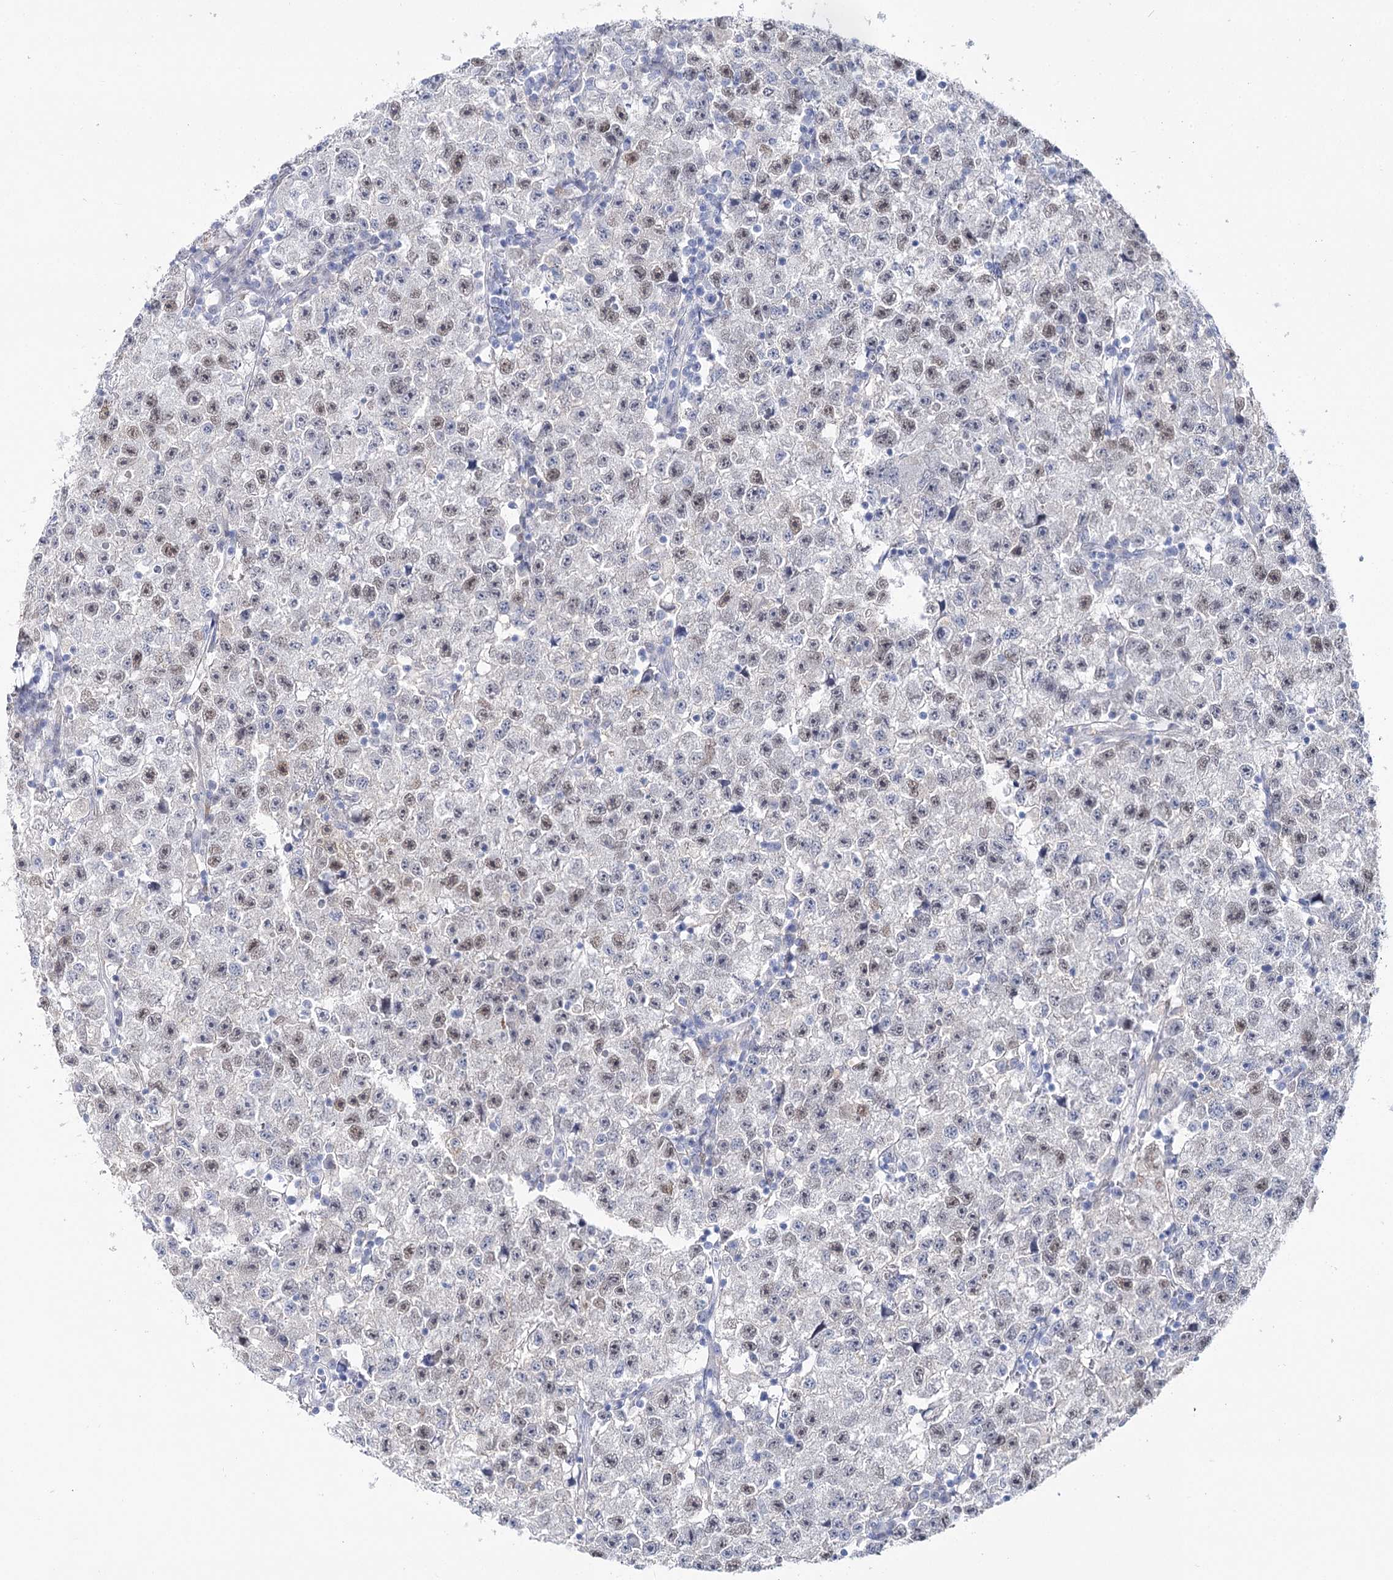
{"staining": {"intensity": "moderate", "quantity": "<25%", "location": "nuclear"}, "tissue": "testis cancer", "cell_type": "Tumor cells", "image_type": "cancer", "snomed": [{"axis": "morphology", "description": "Seminoma, NOS"}, {"axis": "topography", "description": "Testis"}], "caption": "The immunohistochemical stain highlights moderate nuclear expression in tumor cells of testis cancer tissue. (DAB = brown stain, brightfield microscopy at high magnification).", "gene": "UGDH", "patient": {"sex": "male", "age": 22}}